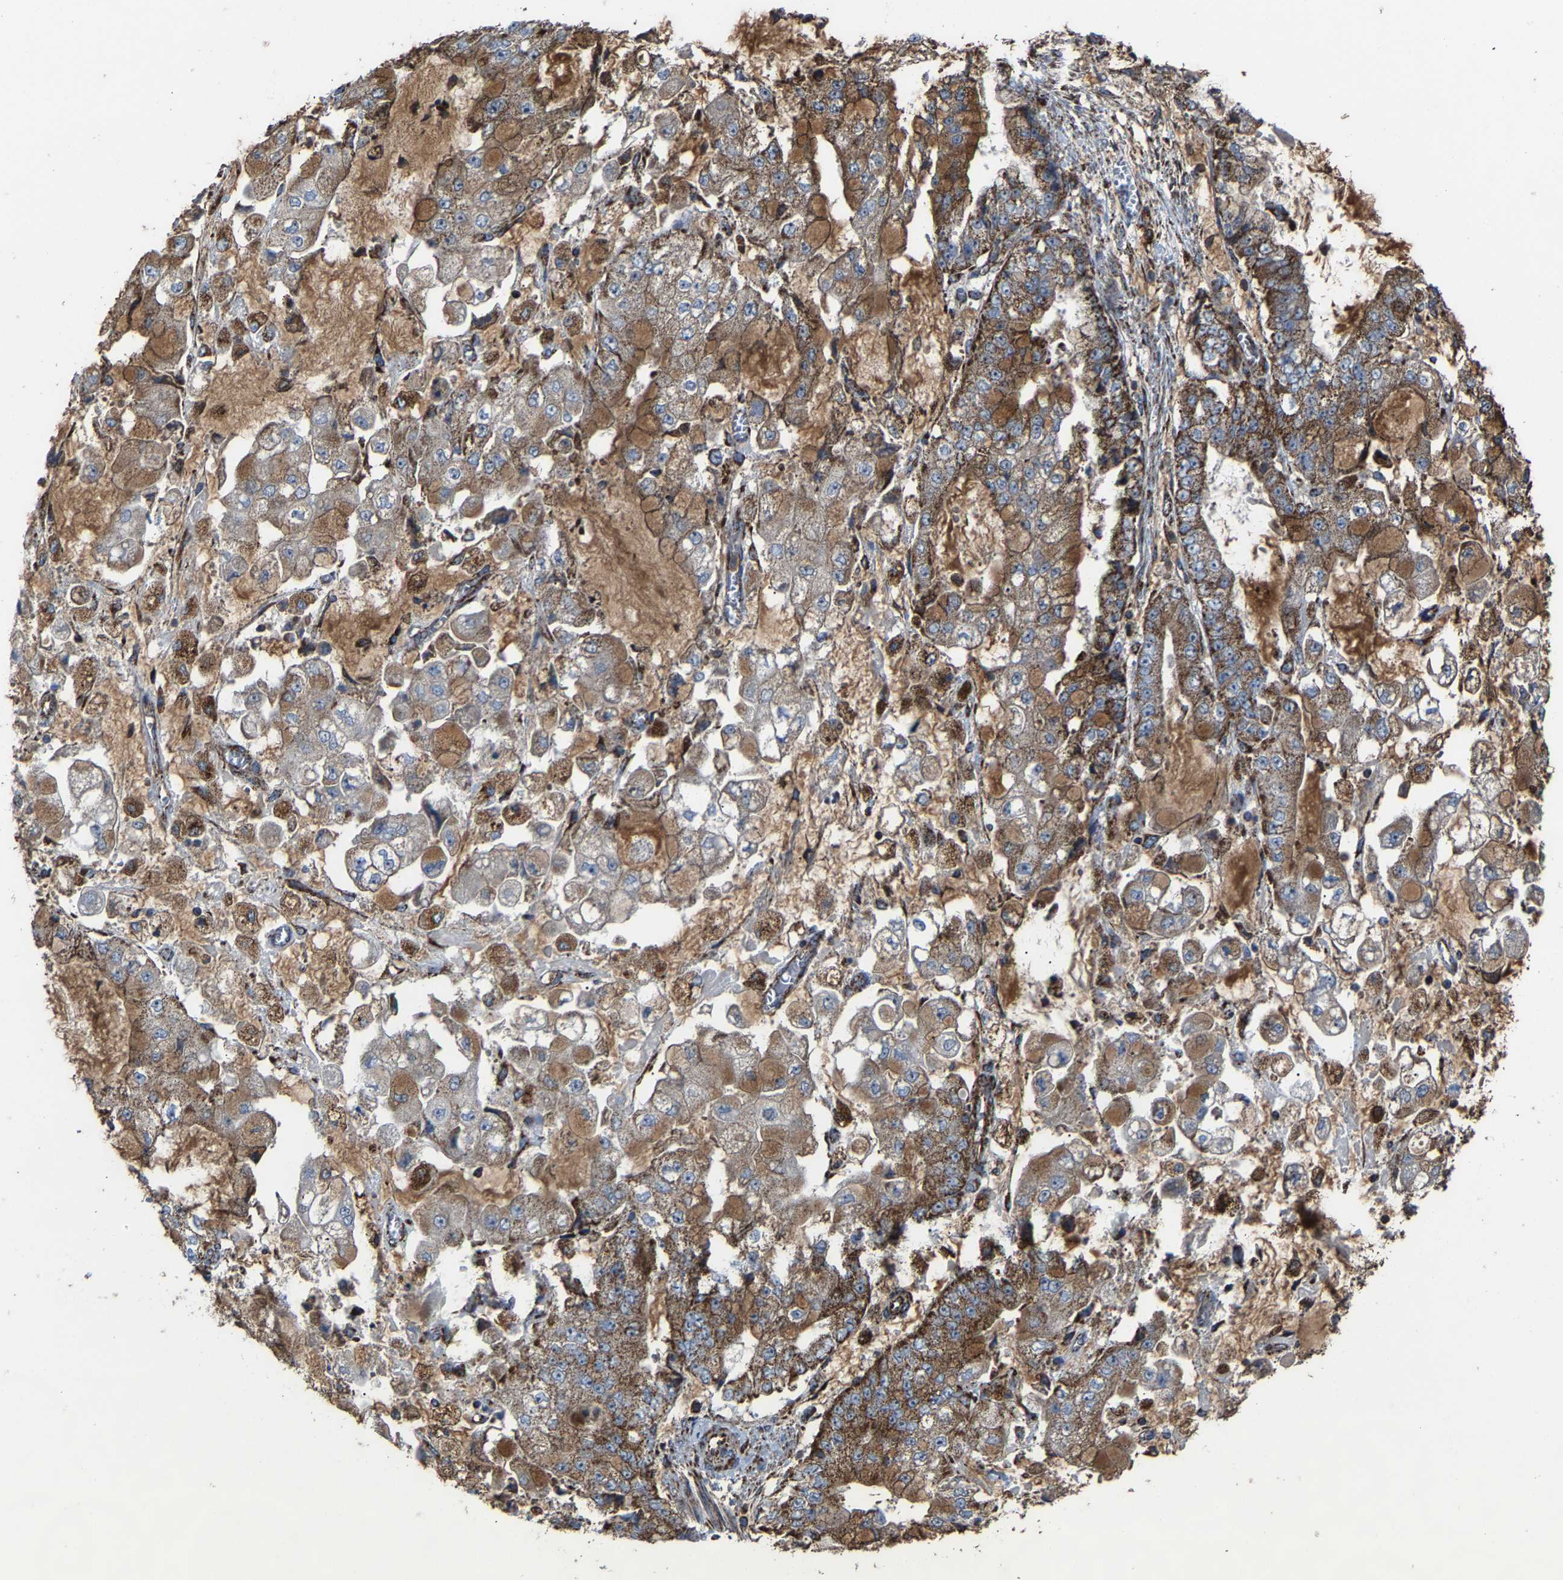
{"staining": {"intensity": "moderate", "quantity": ">75%", "location": "cytoplasmic/membranous"}, "tissue": "stomach cancer", "cell_type": "Tumor cells", "image_type": "cancer", "snomed": [{"axis": "morphology", "description": "Adenocarcinoma, NOS"}, {"axis": "topography", "description": "Stomach"}], "caption": "Adenocarcinoma (stomach) tissue shows moderate cytoplasmic/membranous expression in about >75% of tumor cells, visualized by immunohistochemistry.", "gene": "NDUFV3", "patient": {"sex": "male", "age": 76}}